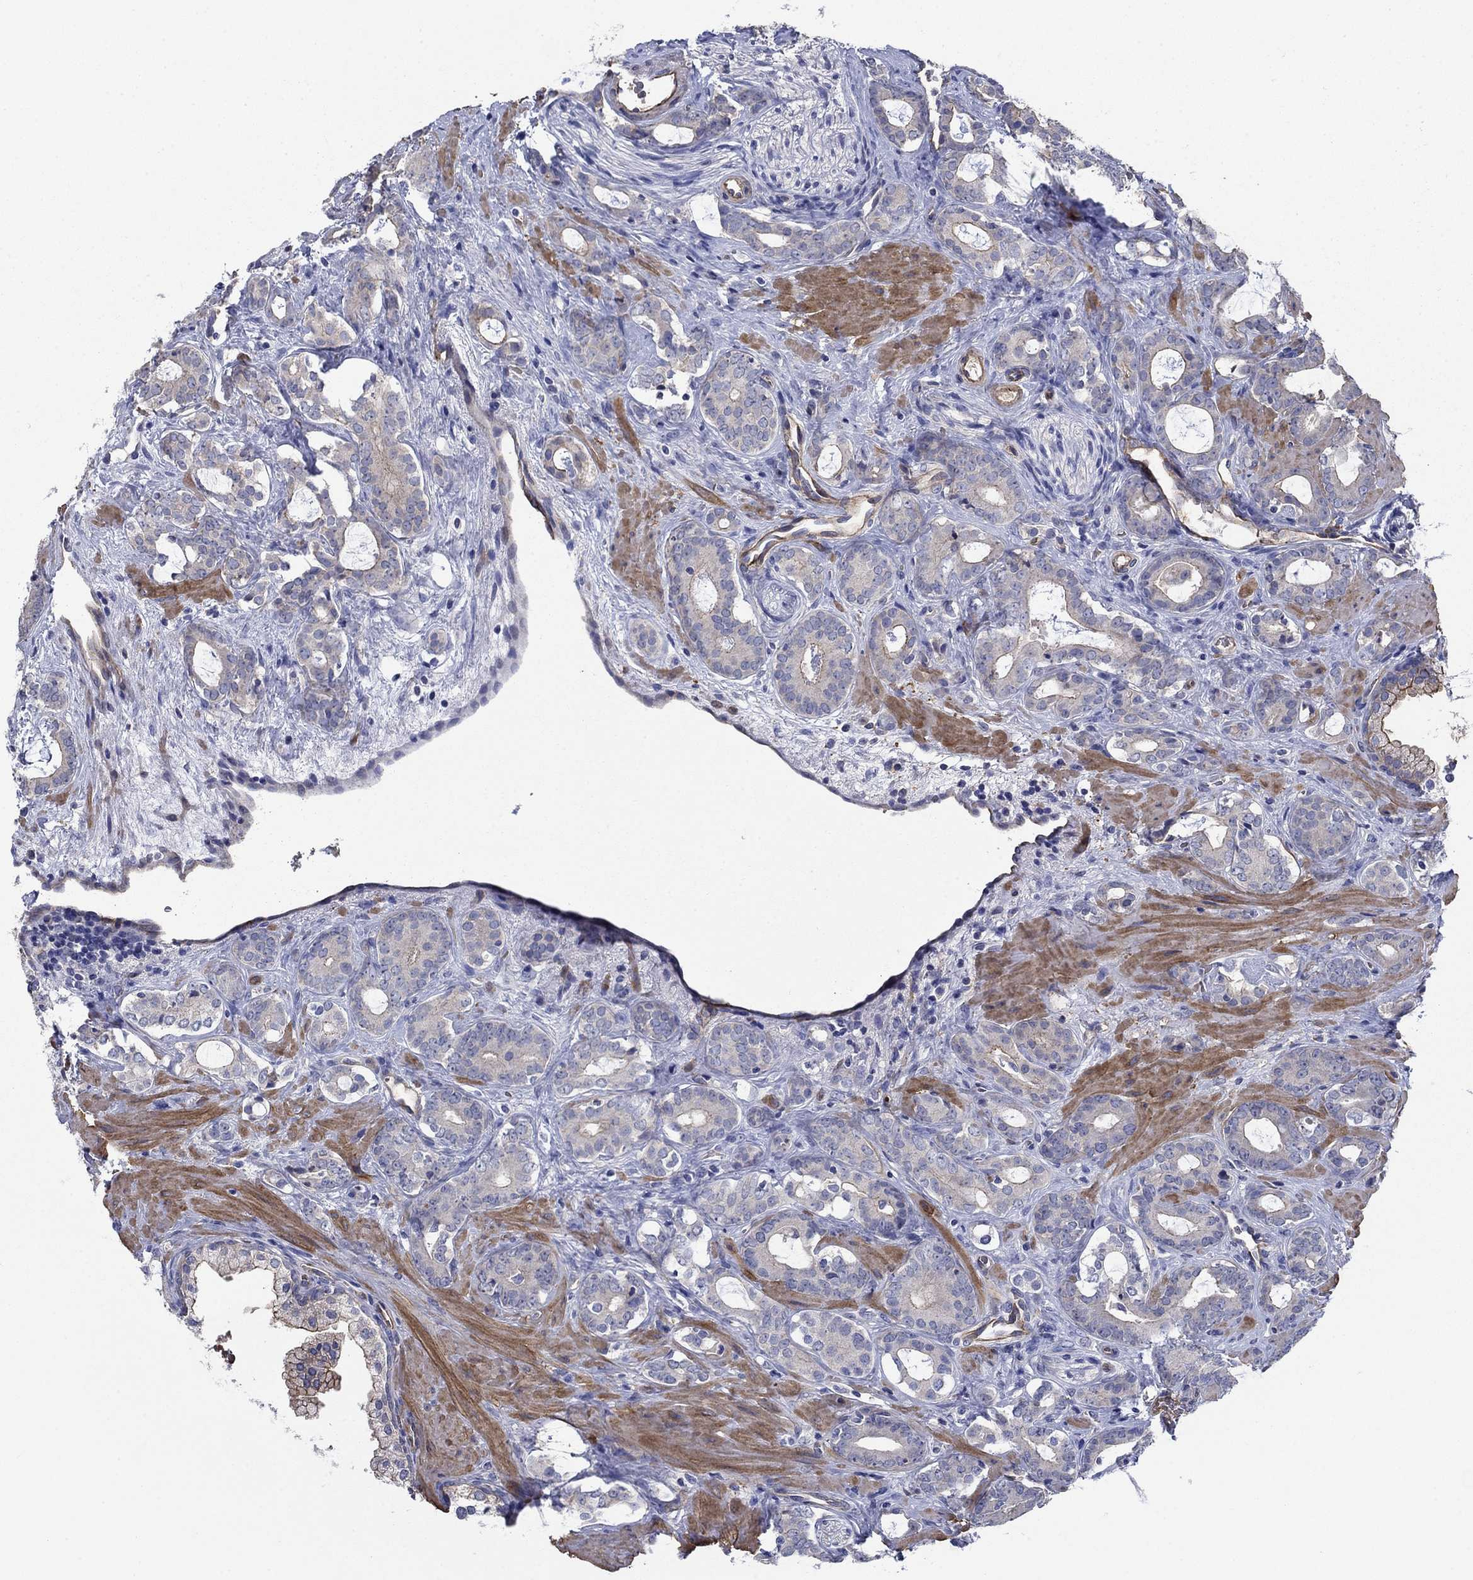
{"staining": {"intensity": "moderate", "quantity": "<25%", "location": "cytoplasmic/membranous"}, "tissue": "prostate cancer", "cell_type": "Tumor cells", "image_type": "cancer", "snomed": [{"axis": "morphology", "description": "Adenocarcinoma, NOS"}, {"axis": "topography", "description": "Prostate"}], "caption": "Protein expression analysis of human prostate cancer reveals moderate cytoplasmic/membranous expression in about <25% of tumor cells.", "gene": "FLNC", "patient": {"sex": "male", "age": 55}}